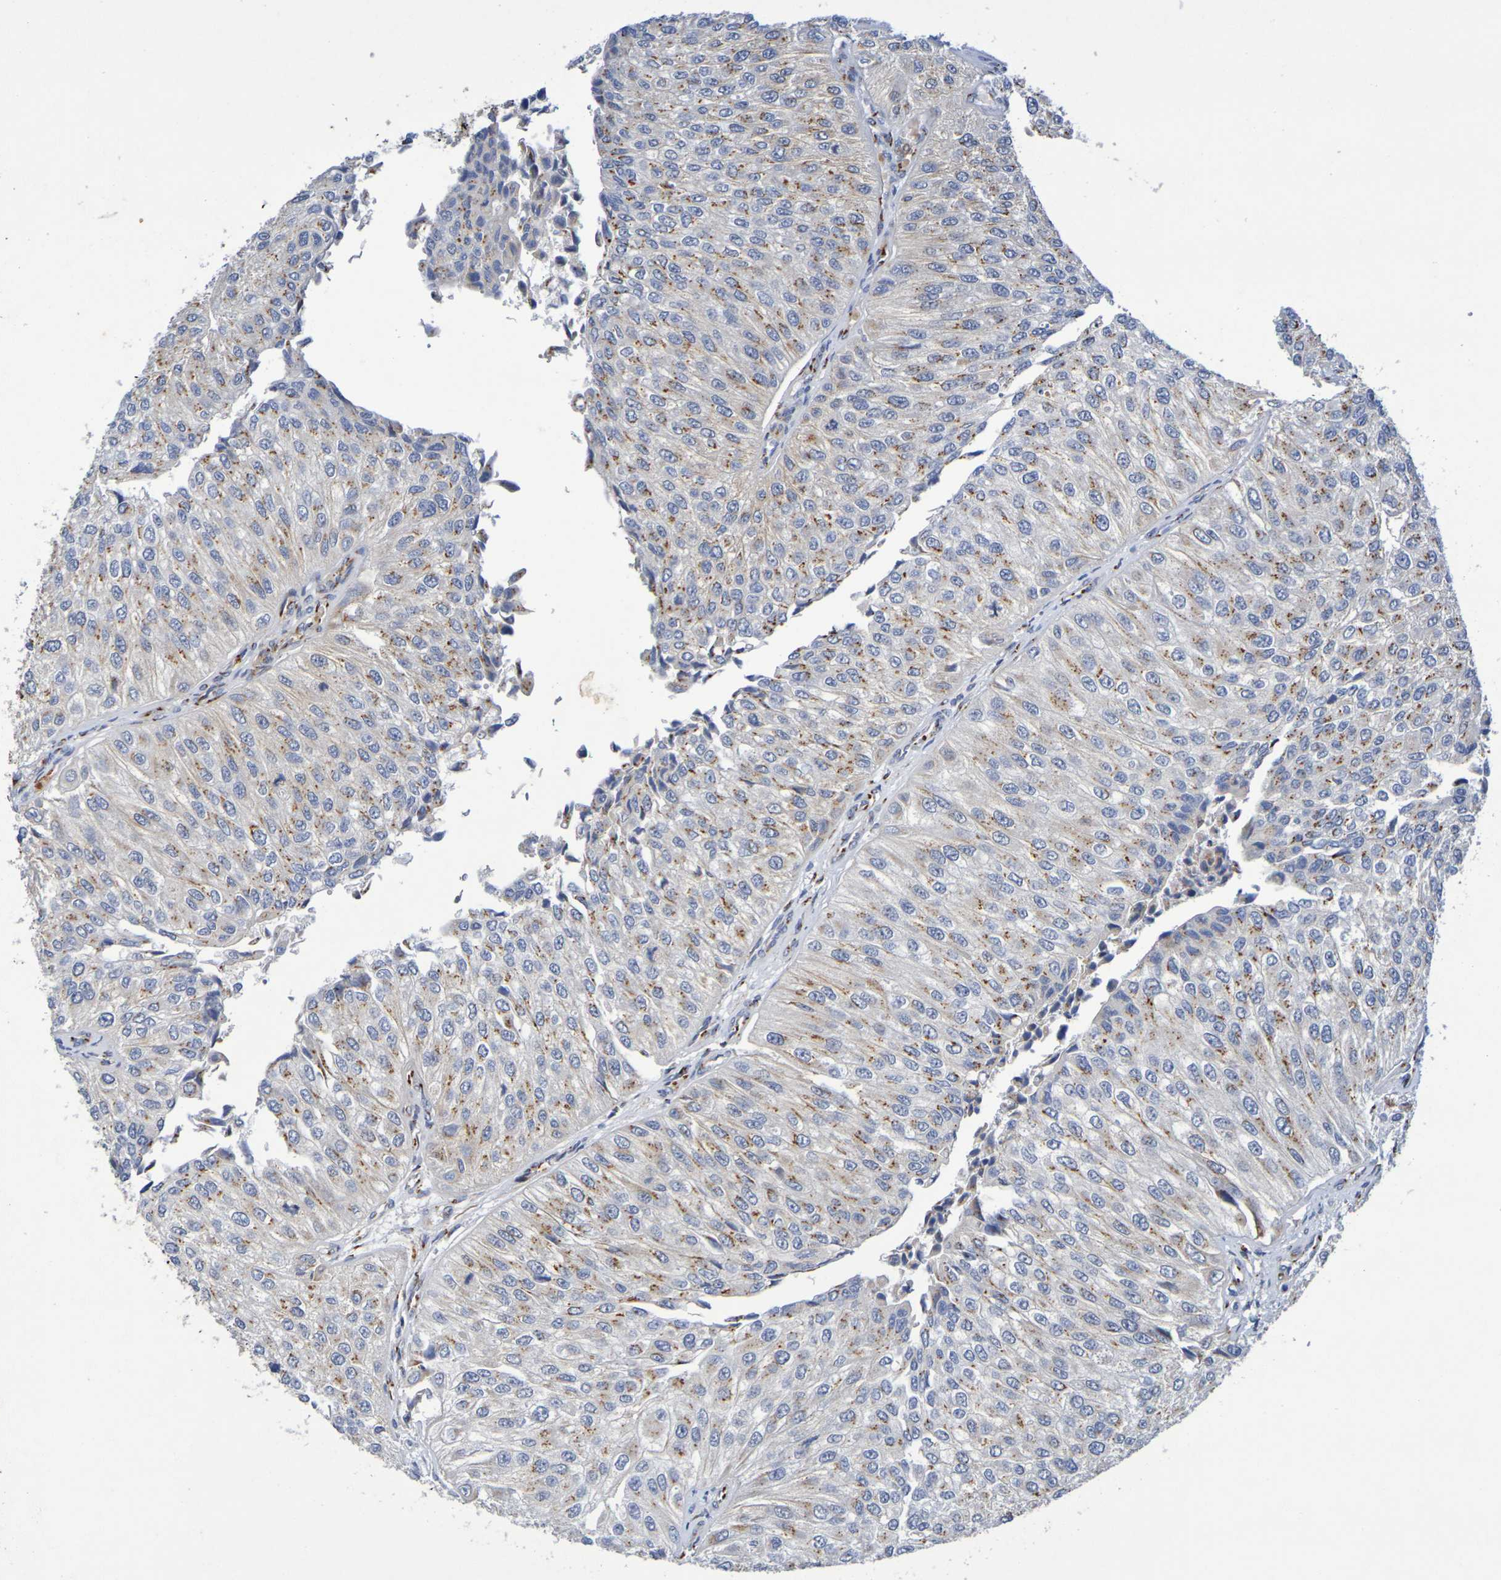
{"staining": {"intensity": "moderate", "quantity": ">75%", "location": "cytoplasmic/membranous"}, "tissue": "urothelial cancer", "cell_type": "Tumor cells", "image_type": "cancer", "snomed": [{"axis": "morphology", "description": "Urothelial carcinoma, High grade"}, {"axis": "topography", "description": "Kidney"}, {"axis": "topography", "description": "Urinary bladder"}], "caption": "Immunohistochemistry (IHC) image of neoplastic tissue: human urothelial carcinoma (high-grade) stained using IHC displays medium levels of moderate protein expression localized specifically in the cytoplasmic/membranous of tumor cells, appearing as a cytoplasmic/membranous brown color.", "gene": "DCP2", "patient": {"sex": "male", "age": 77}}